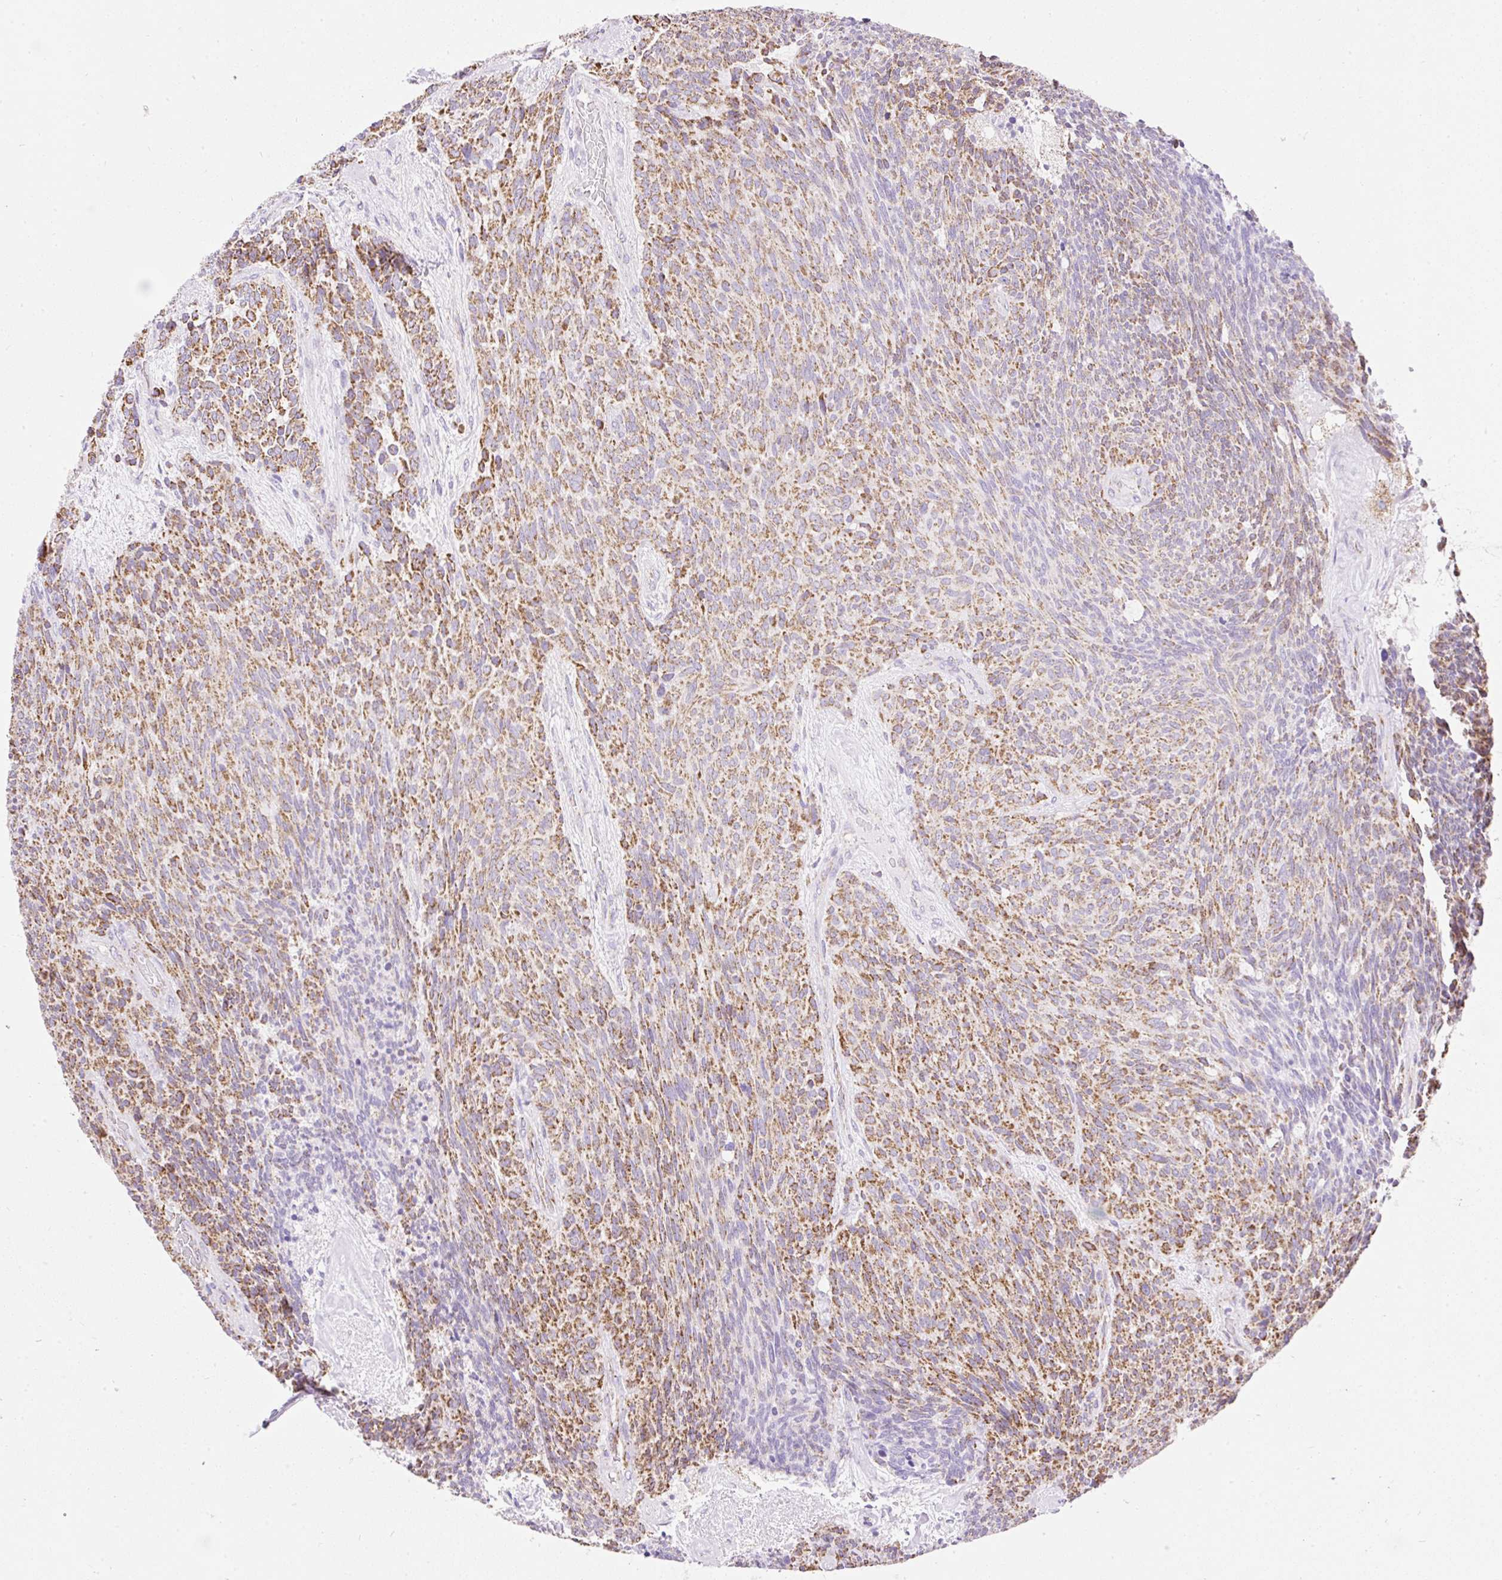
{"staining": {"intensity": "moderate", "quantity": ">75%", "location": "cytoplasmic/membranous"}, "tissue": "carcinoid", "cell_type": "Tumor cells", "image_type": "cancer", "snomed": [{"axis": "morphology", "description": "Carcinoid, malignant, NOS"}, {"axis": "topography", "description": "Pancreas"}], "caption": "Carcinoid was stained to show a protein in brown. There is medium levels of moderate cytoplasmic/membranous positivity in approximately >75% of tumor cells.", "gene": "DAAM2", "patient": {"sex": "female", "age": 54}}